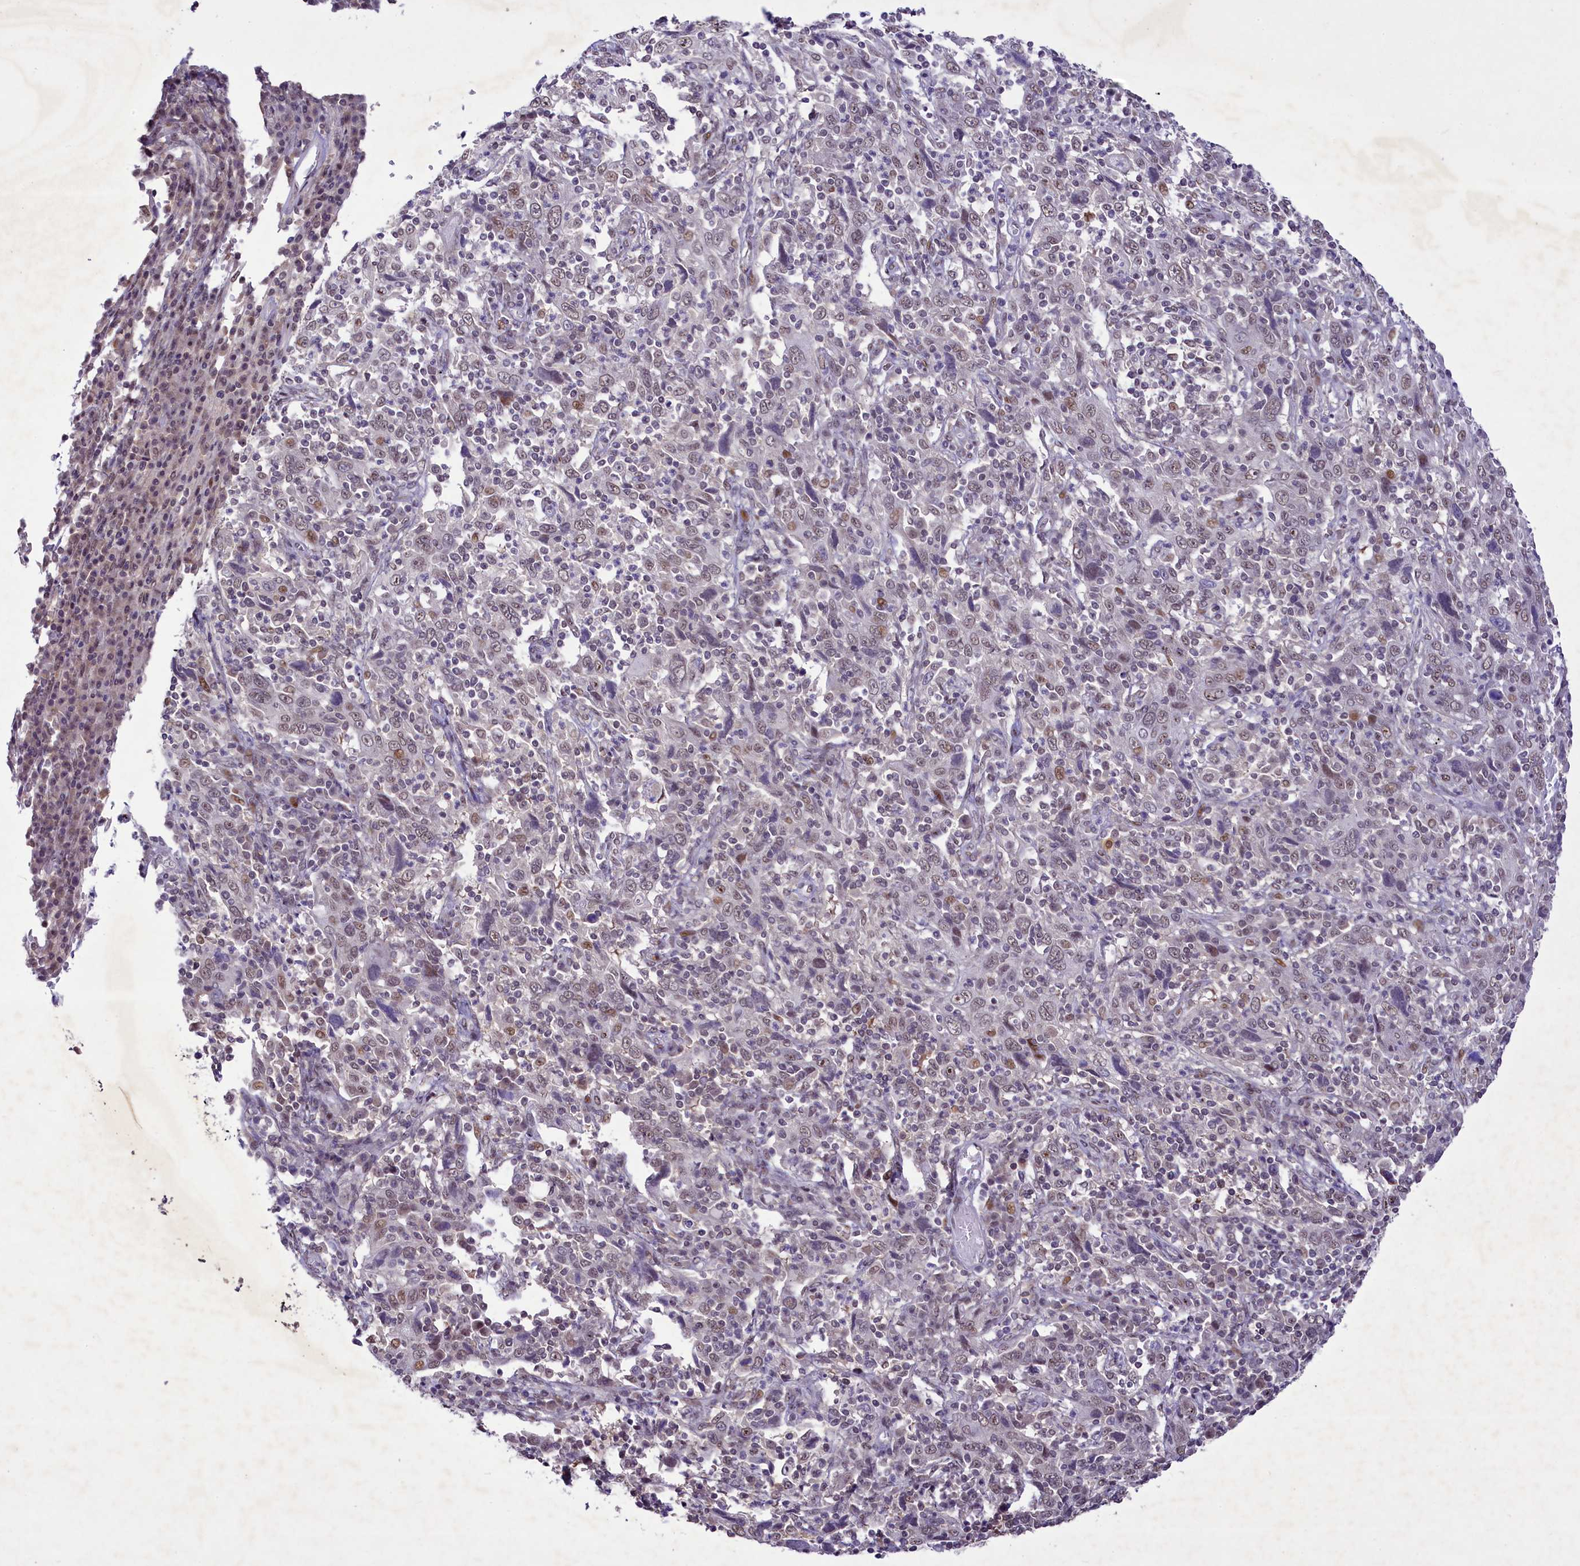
{"staining": {"intensity": "weak", "quantity": "25%-75%", "location": "nuclear"}, "tissue": "cervical cancer", "cell_type": "Tumor cells", "image_type": "cancer", "snomed": [{"axis": "morphology", "description": "Squamous cell carcinoma, NOS"}, {"axis": "topography", "description": "Cervix"}], "caption": "High-power microscopy captured an immunohistochemistry (IHC) histopathology image of cervical cancer, revealing weak nuclear expression in approximately 25%-75% of tumor cells.", "gene": "ANKS3", "patient": {"sex": "female", "age": 46}}